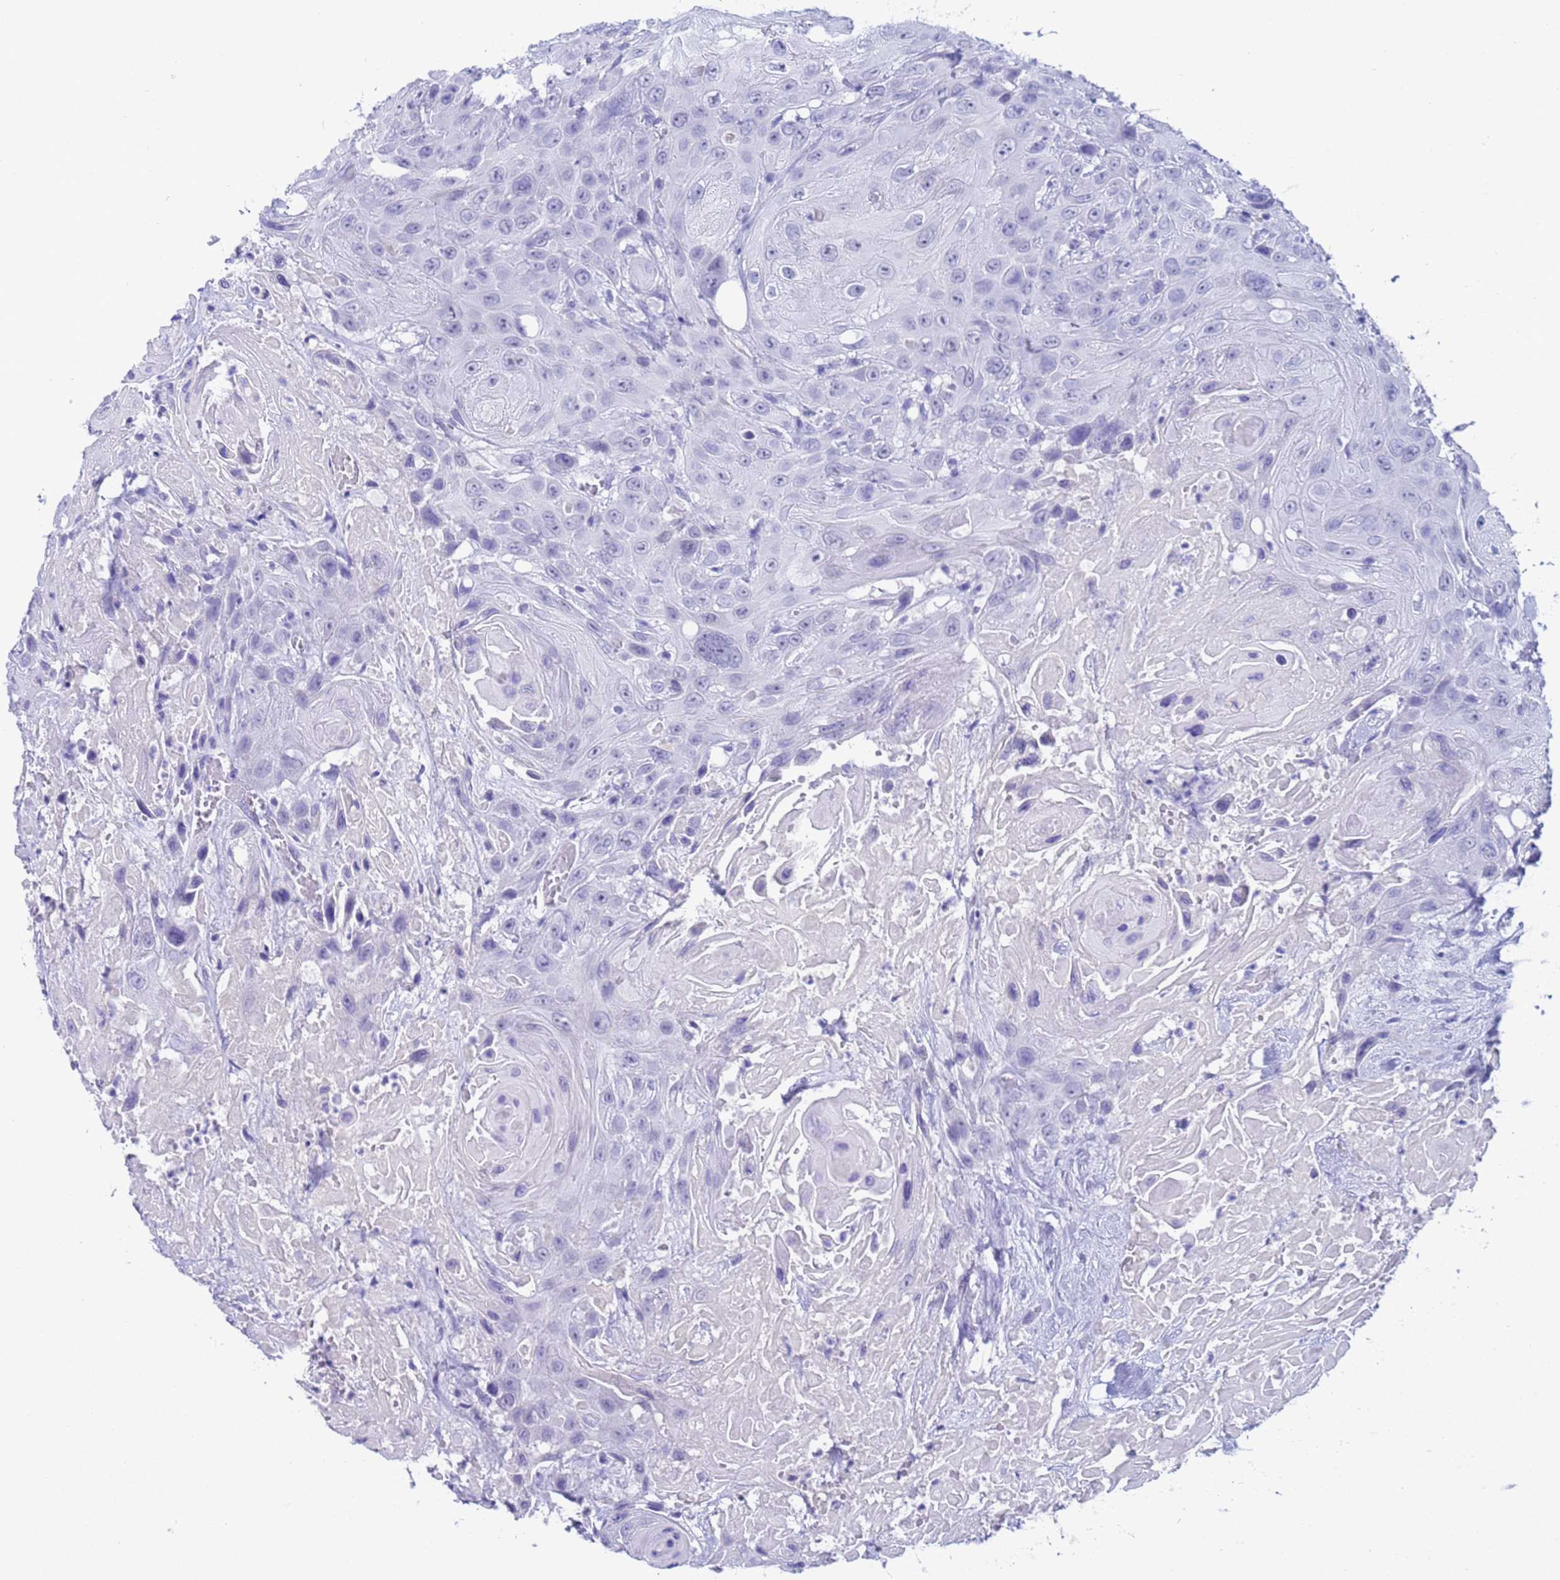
{"staining": {"intensity": "negative", "quantity": "none", "location": "none"}, "tissue": "head and neck cancer", "cell_type": "Tumor cells", "image_type": "cancer", "snomed": [{"axis": "morphology", "description": "Squamous cell carcinoma, NOS"}, {"axis": "topography", "description": "Head-Neck"}], "caption": "Head and neck cancer (squamous cell carcinoma) was stained to show a protein in brown. There is no significant staining in tumor cells.", "gene": "CKM", "patient": {"sex": "male", "age": 81}}